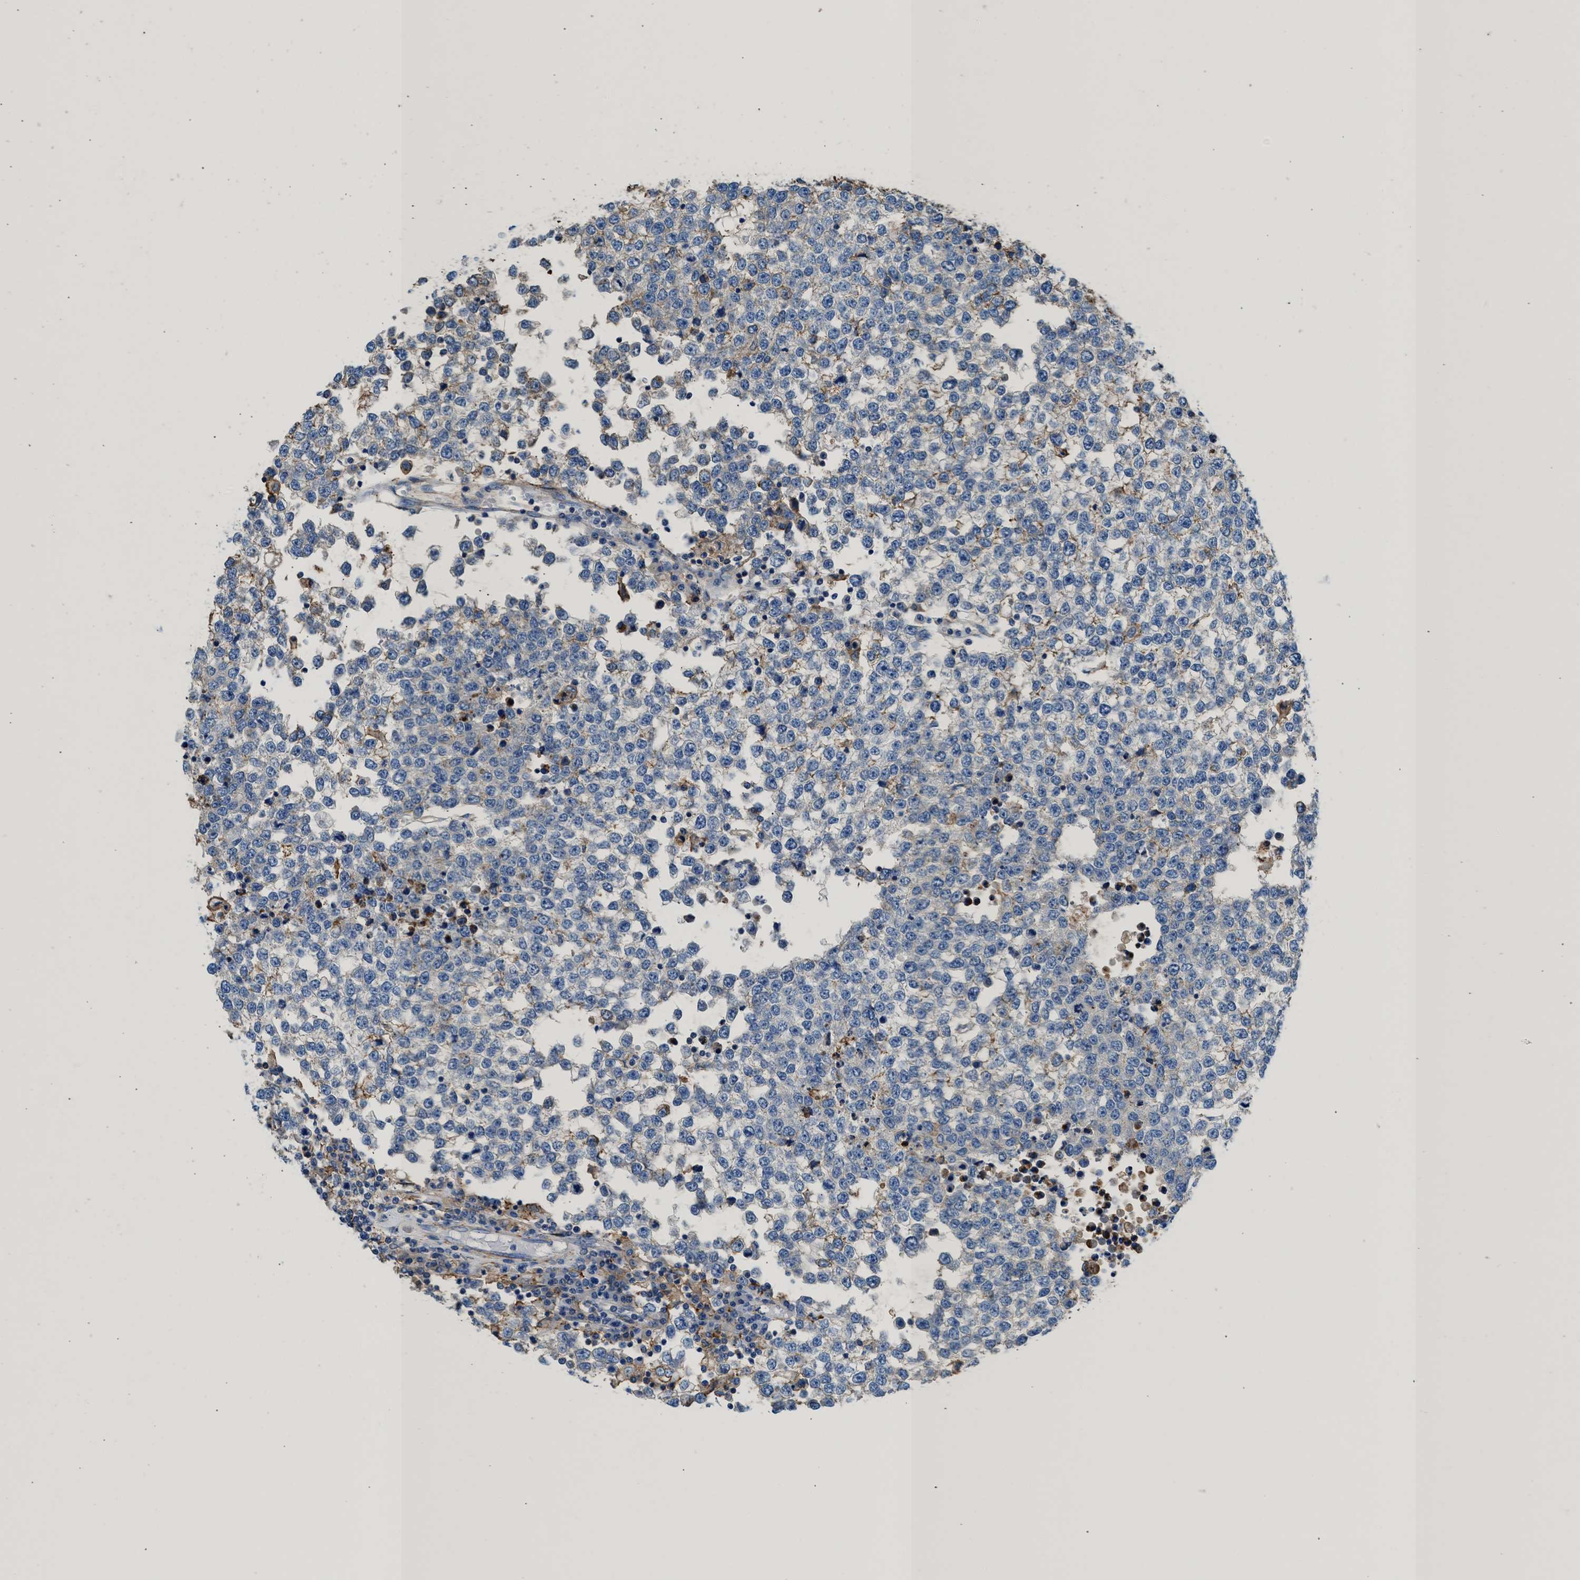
{"staining": {"intensity": "negative", "quantity": "none", "location": "none"}, "tissue": "testis cancer", "cell_type": "Tumor cells", "image_type": "cancer", "snomed": [{"axis": "morphology", "description": "Seminoma, NOS"}, {"axis": "topography", "description": "Testis"}], "caption": "This is a micrograph of immunohistochemistry staining of seminoma (testis), which shows no expression in tumor cells.", "gene": "KCNQ4", "patient": {"sex": "male", "age": 65}}